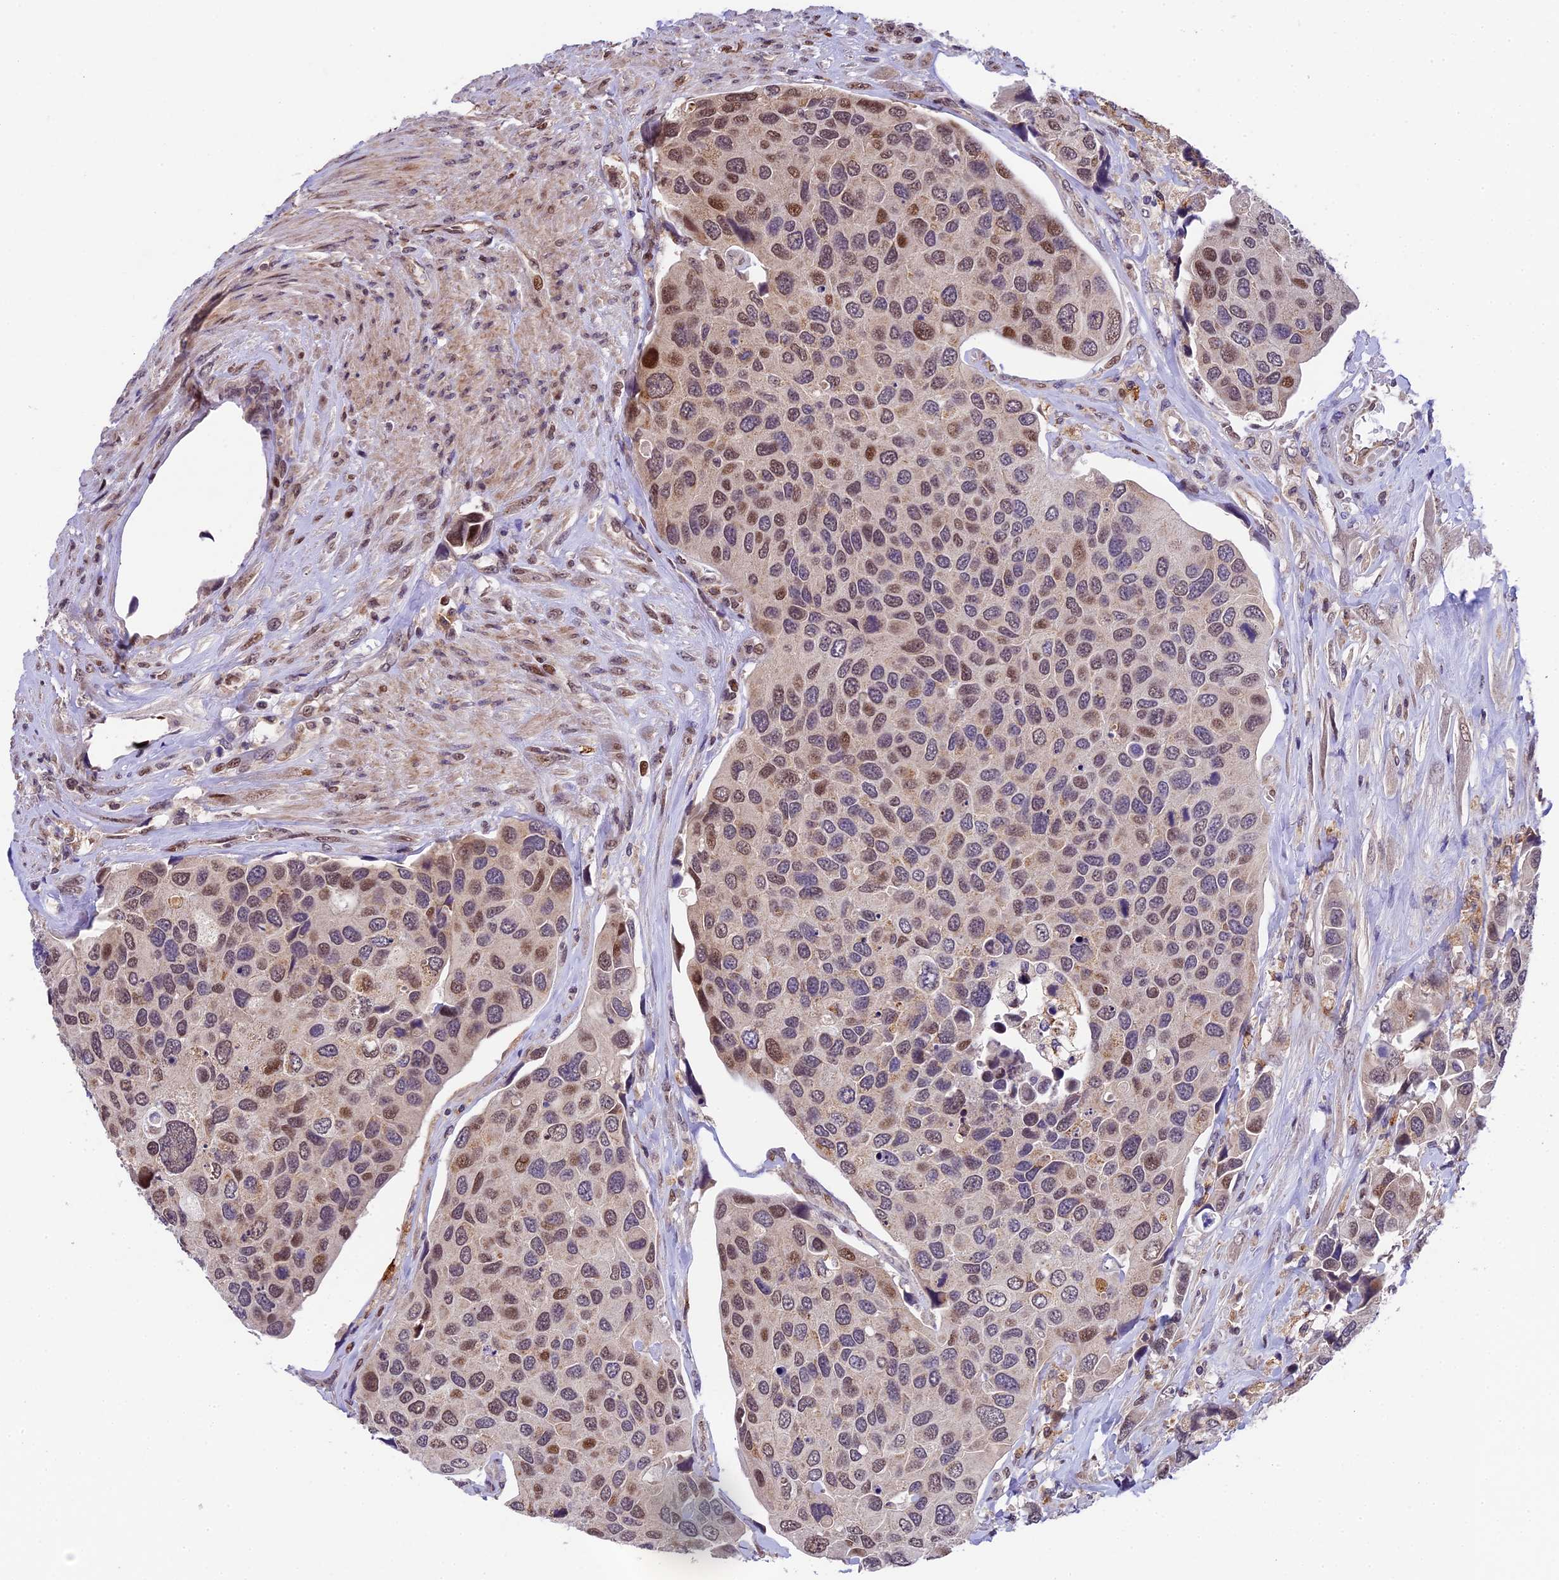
{"staining": {"intensity": "moderate", "quantity": "25%-75%", "location": "nuclear"}, "tissue": "urothelial cancer", "cell_type": "Tumor cells", "image_type": "cancer", "snomed": [{"axis": "morphology", "description": "Urothelial carcinoma, High grade"}, {"axis": "topography", "description": "Urinary bladder"}], "caption": "The micrograph demonstrates a brown stain indicating the presence of a protein in the nuclear of tumor cells in urothelial carcinoma (high-grade).", "gene": "CCSER1", "patient": {"sex": "male", "age": 74}}